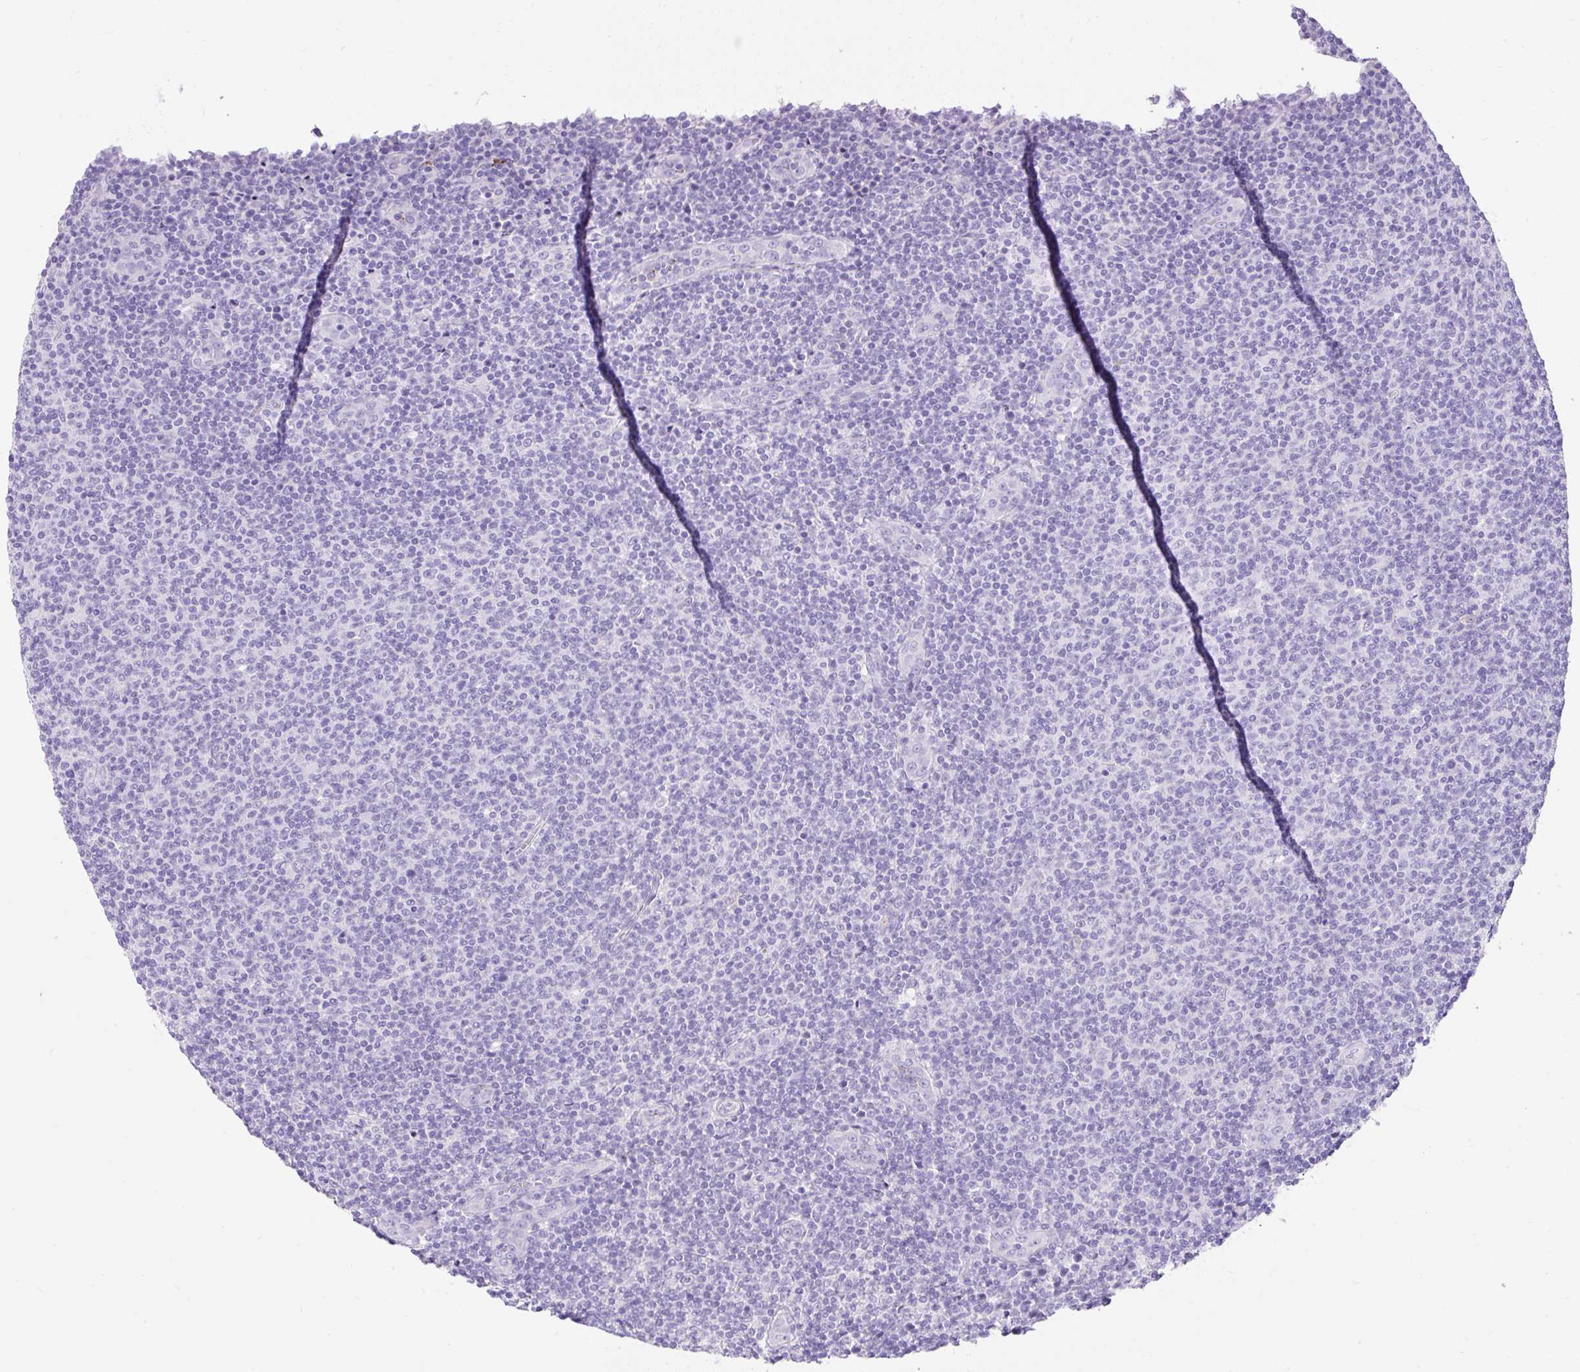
{"staining": {"intensity": "negative", "quantity": "none", "location": "none"}, "tissue": "lymphoma", "cell_type": "Tumor cells", "image_type": "cancer", "snomed": [{"axis": "morphology", "description": "Malignant lymphoma, non-Hodgkin's type, Low grade"}, {"axis": "topography", "description": "Lymph node"}], "caption": "This image is of low-grade malignant lymphoma, non-Hodgkin's type stained with immunohistochemistry to label a protein in brown with the nuclei are counter-stained blue. There is no positivity in tumor cells.", "gene": "APOC4-APOC2", "patient": {"sex": "male", "age": 66}}